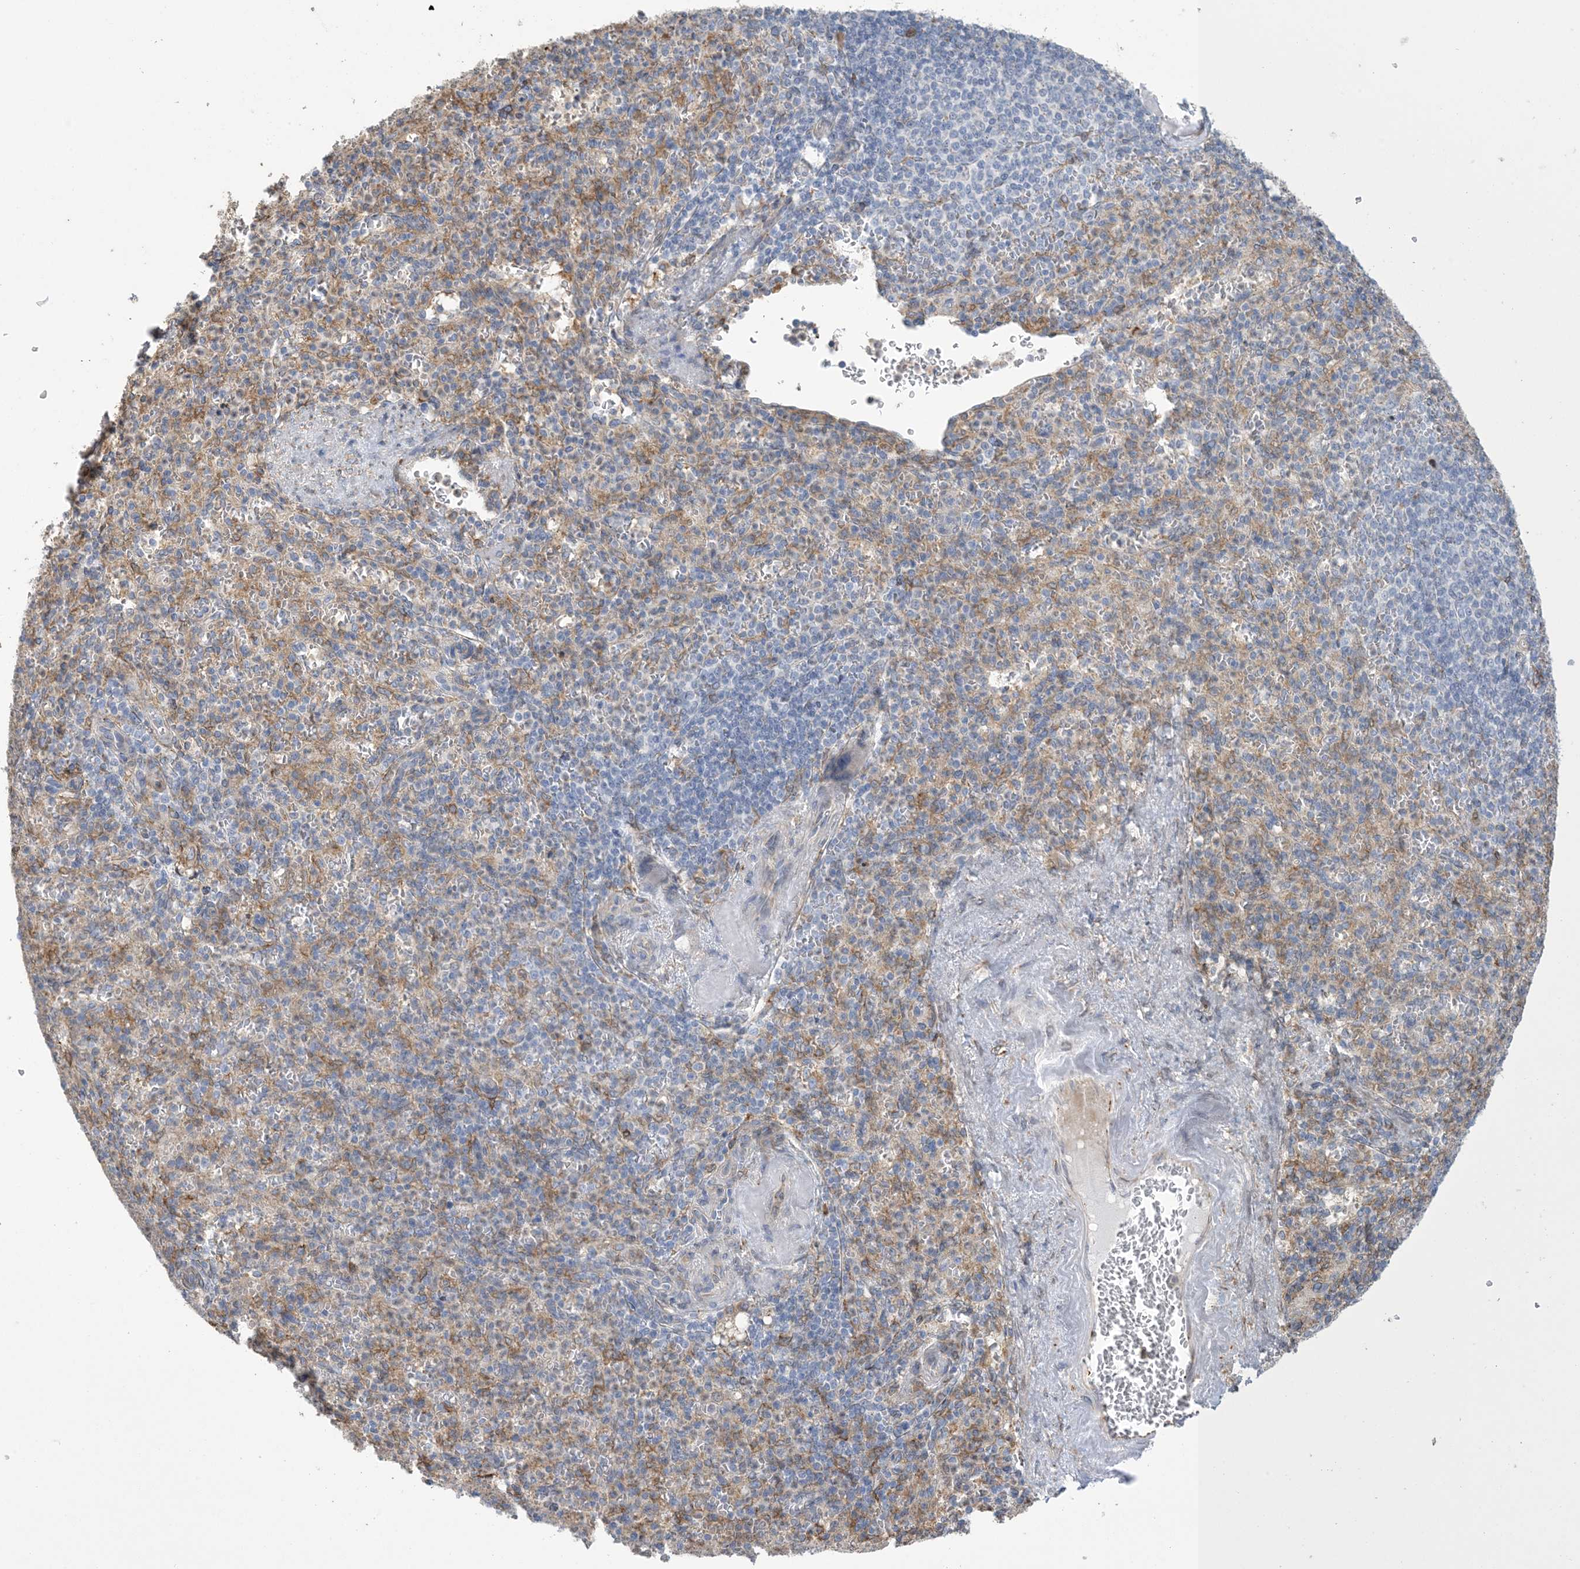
{"staining": {"intensity": "moderate", "quantity": "25%-75%", "location": "cytoplasmic/membranous"}, "tissue": "spleen", "cell_type": "Cells in red pulp", "image_type": "normal", "snomed": [{"axis": "morphology", "description": "Normal tissue, NOS"}, {"axis": "topography", "description": "Spleen"}], "caption": "Spleen stained with IHC displays moderate cytoplasmic/membranous staining in approximately 25%-75% of cells in red pulp. (DAB IHC with brightfield microscopy, high magnification).", "gene": "SHANK1", "patient": {"sex": "female", "age": 74}}